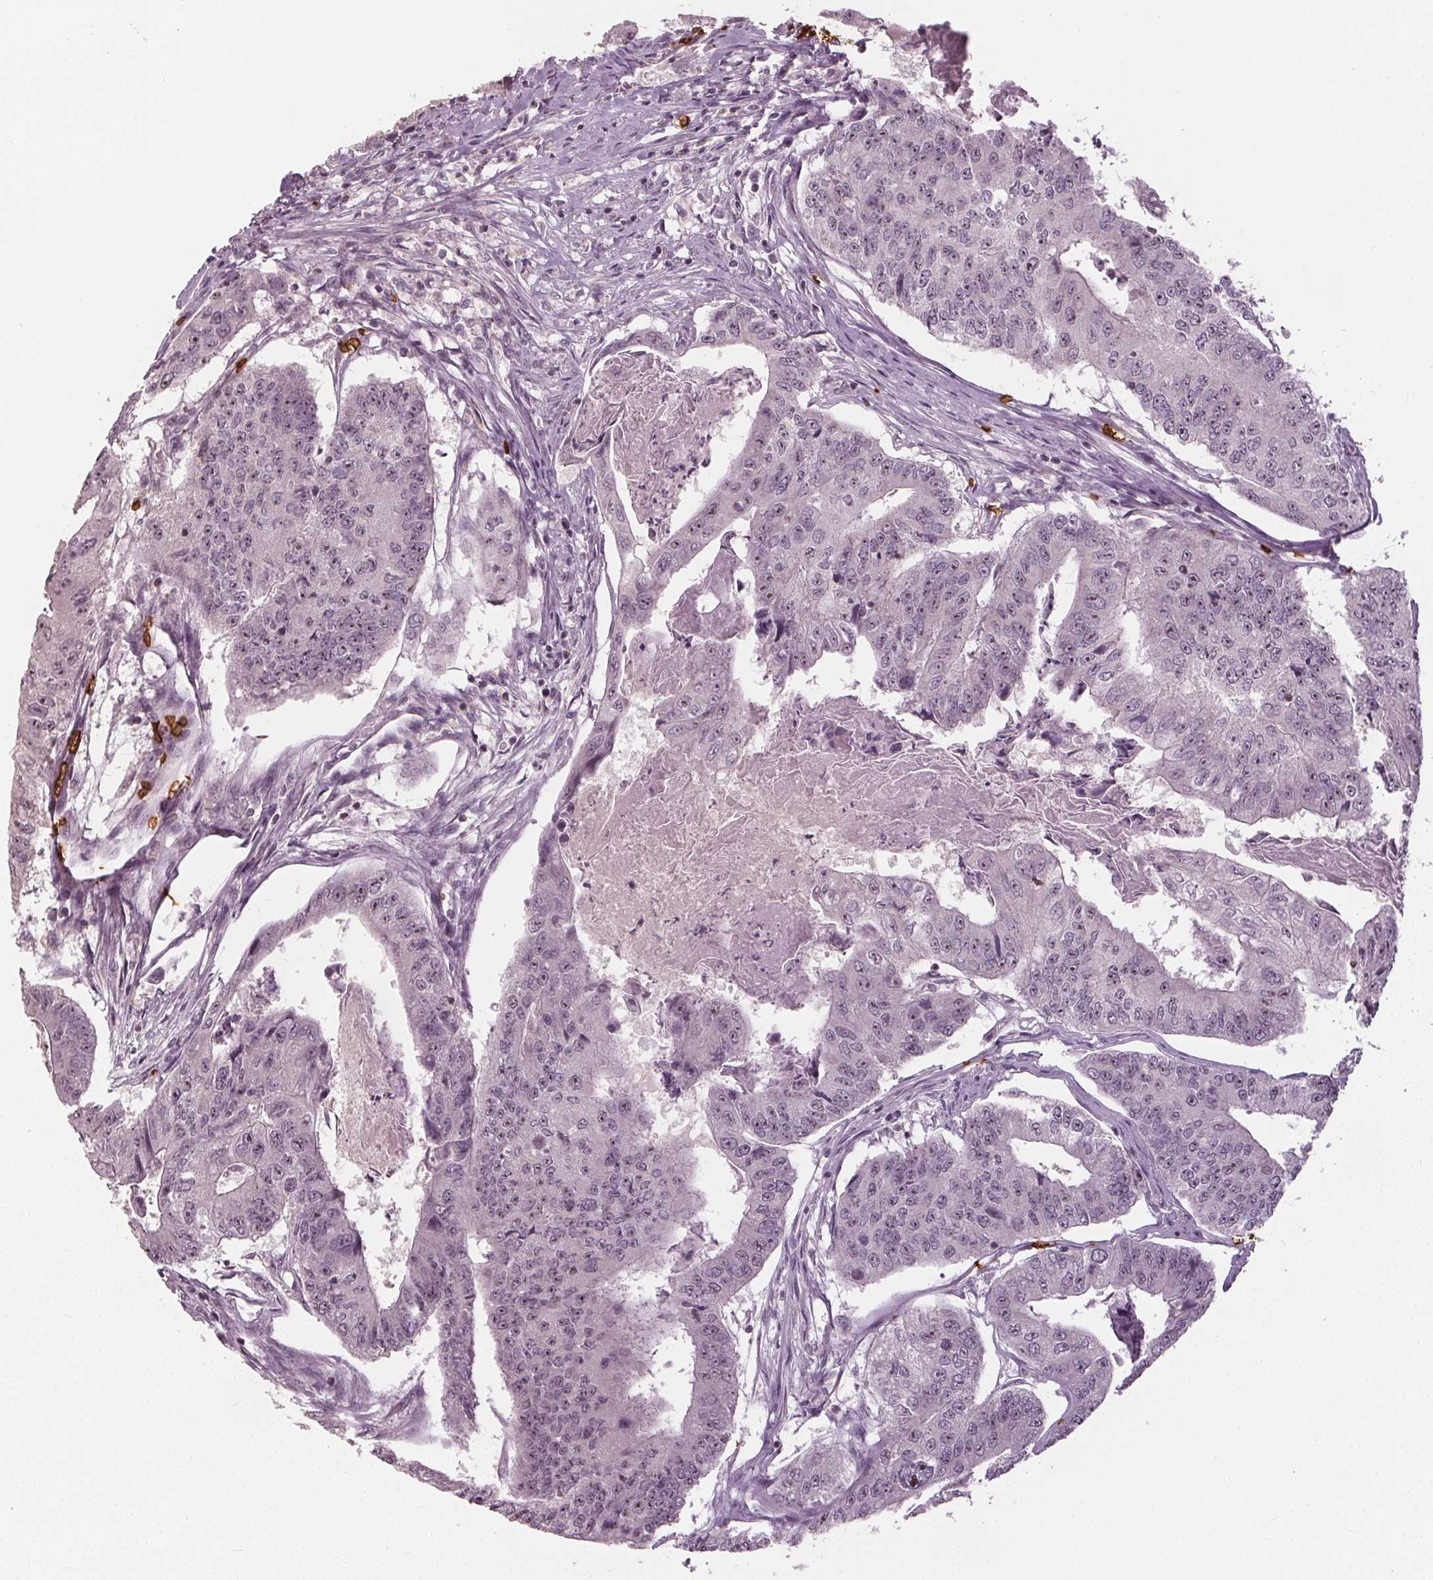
{"staining": {"intensity": "weak", "quantity": "<25%", "location": "nuclear"}, "tissue": "colorectal cancer", "cell_type": "Tumor cells", "image_type": "cancer", "snomed": [{"axis": "morphology", "description": "Adenocarcinoma, NOS"}, {"axis": "topography", "description": "Colon"}], "caption": "DAB (3,3'-diaminobenzidine) immunohistochemical staining of colorectal adenocarcinoma exhibits no significant staining in tumor cells. Brightfield microscopy of IHC stained with DAB (3,3'-diaminobenzidine) (brown) and hematoxylin (blue), captured at high magnification.", "gene": "SLC4A1", "patient": {"sex": "female", "age": 67}}